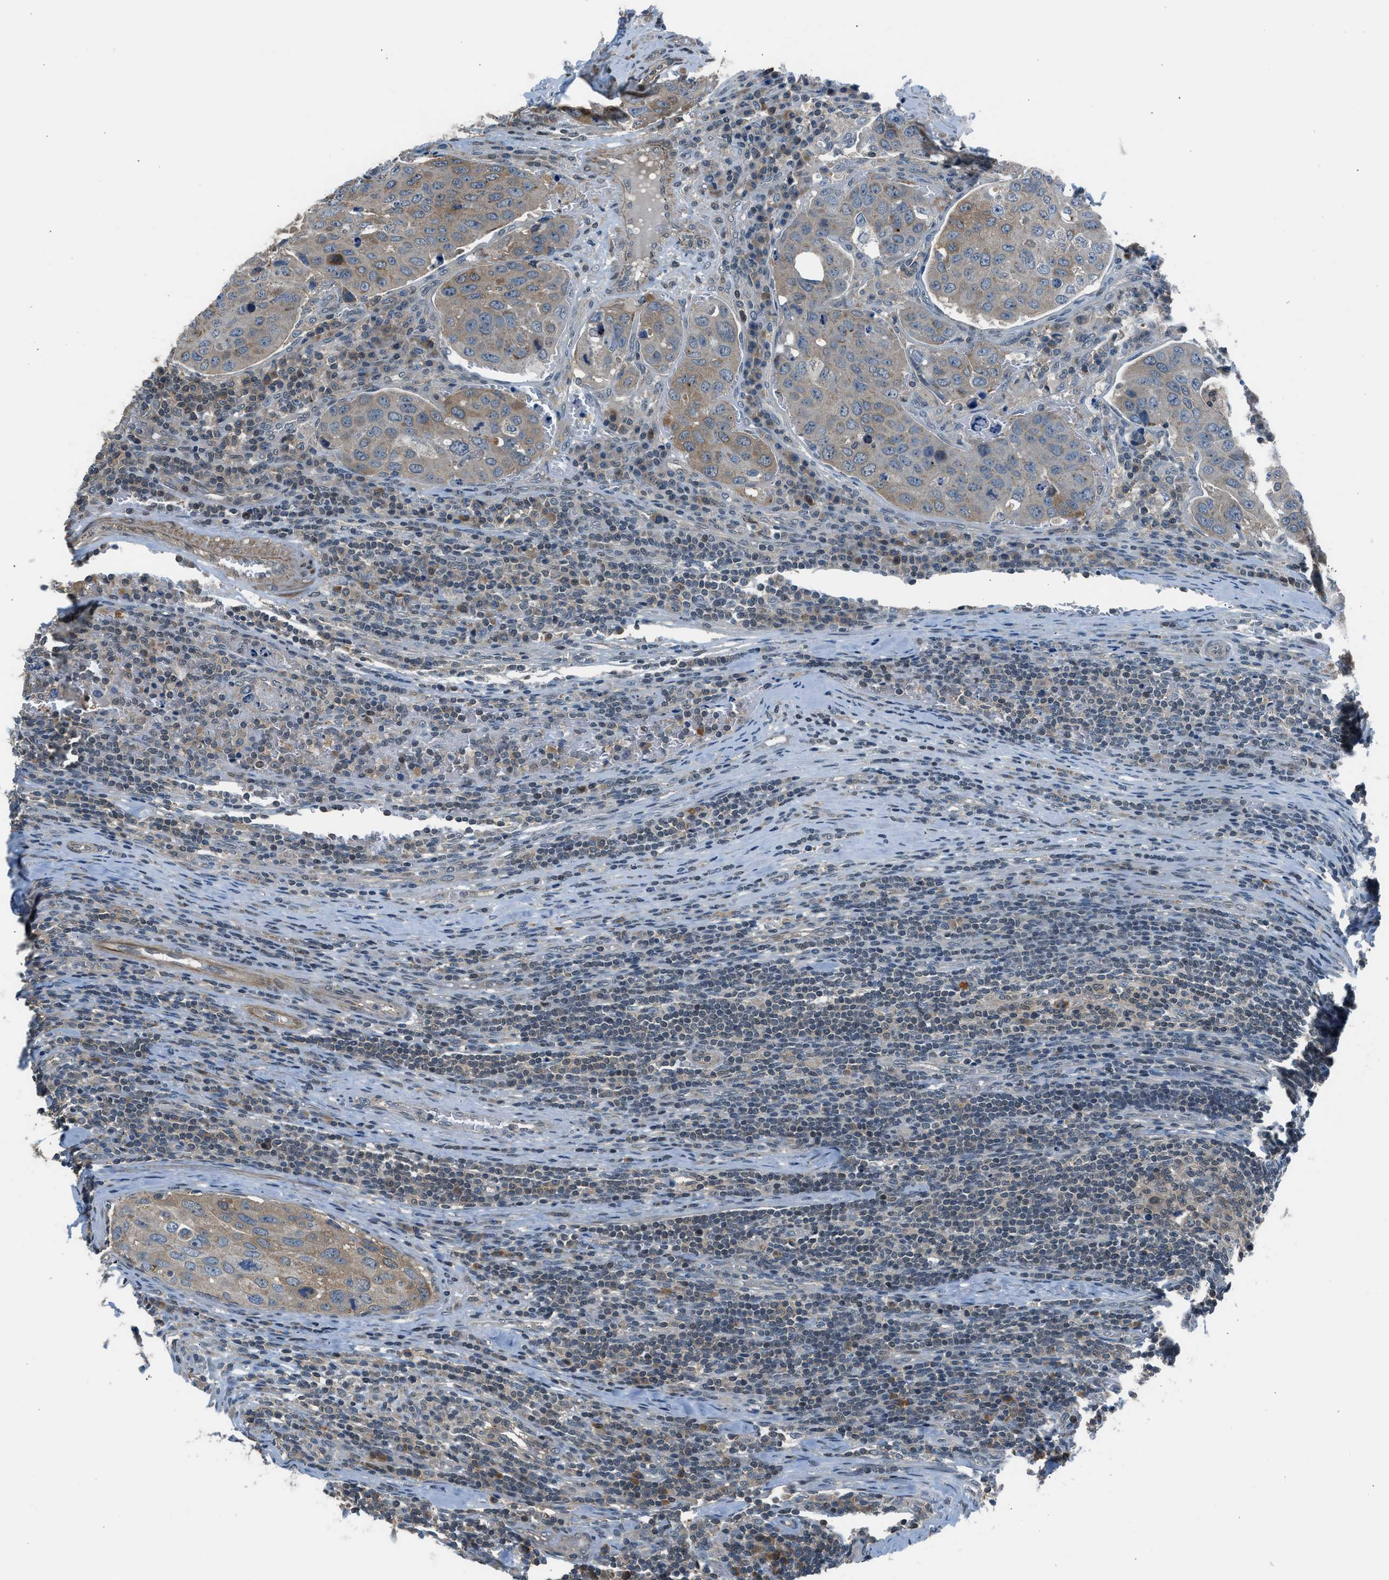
{"staining": {"intensity": "weak", "quantity": "25%-75%", "location": "cytoplasmic/membranous"}, "tissue": "urothelial cancer", "cell_type": "Tumor cells", "image_type": "cancer", "snomed": [{"axis": "morphology", "description": "Urothelial carcinoma, High grade"}, {"axis": "topography", "description": "Lymph node"}, {"axis": "topography", "description": "Urinary bladder"}], "caption": "Protein analysis of high-grade urothelial carcinoma tissue reveals weak cytoplasmic/membranous positivity in approximately 25%-75% of tumor cells.", "gene": "LMLN", "patient": {"sex": "male", "age": 51}}